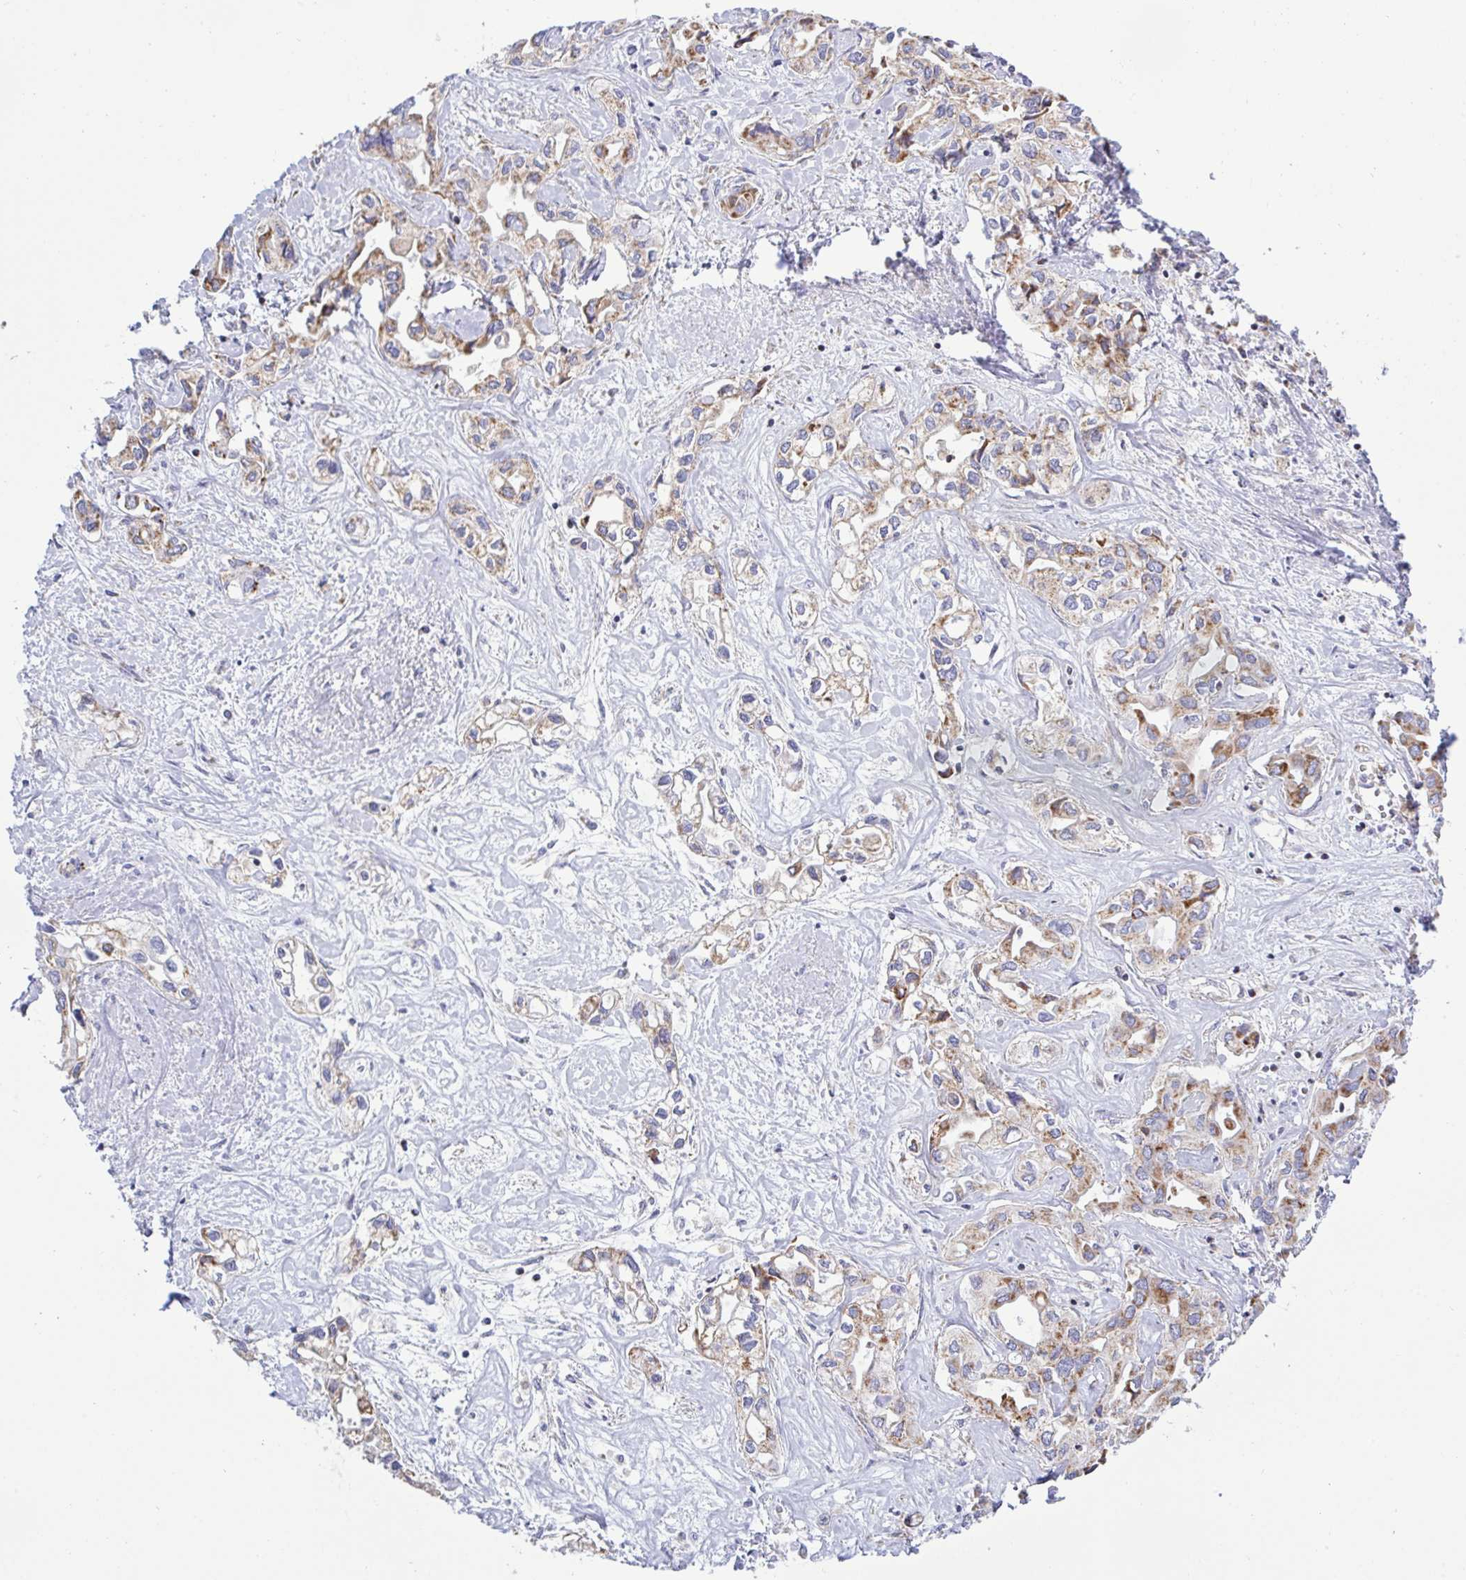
{"staining": {"intensity": "moderate", "quantity": "25%-75%", "location": "cytoplasmic/membranous"}, "tissue": "liver cancer", "cell_type": "Tumor cells", "image_type": "cancer", "snomed": [{"axis": "morphology", "description": "Cholangiocarcinoma"}, {"axis": "topography", "description": "Liver"}], "caption": "This is a micrograph of IHC staining of liver cancer, which shows moderate staining in the cytoplasmic/membranous of tumor cells.", "gene": "HSPE1", "patient": {"sex": "female", "age": 64}}